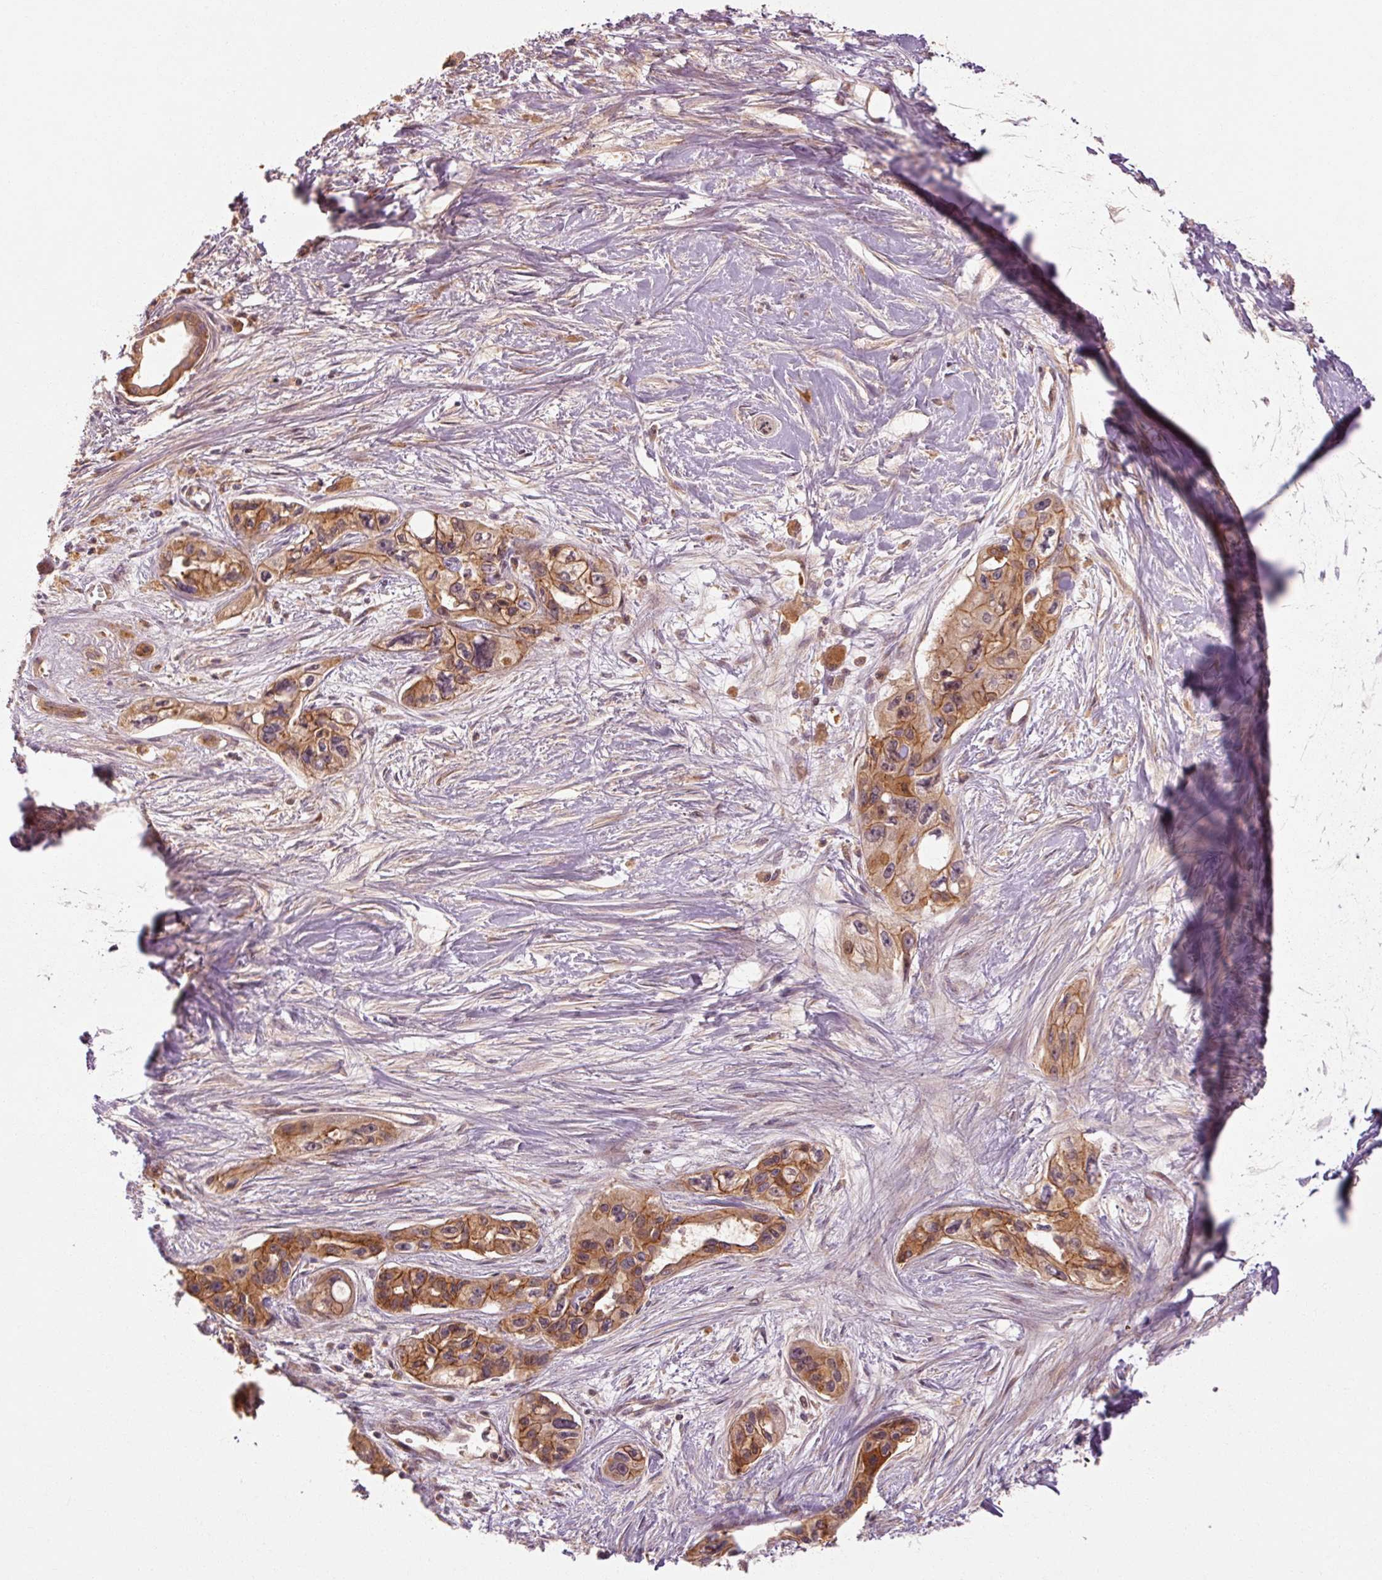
{"staining": {"intensity": "moderate", "quantity": ">75%", "location": "cytoplasmic/membranous"}, "tissue": "pancreatic cancer", "cell_type": "Tumor cells", "image_type": "cancer", "snomed": [{"axis": "morphology", "description": "Adenocarcinoma, NOS"}, {"axis": "topography", "description": "Pancreas"}], "caption": "Immunohistochemistry of pancreatic adenocarcinoma exhibits medium levels of moderate cytoplasmic/membranous staining in about >75% of tumor cells.", "gene": "CTNNA1", "patient": {"sex": "female", "age": 50}}